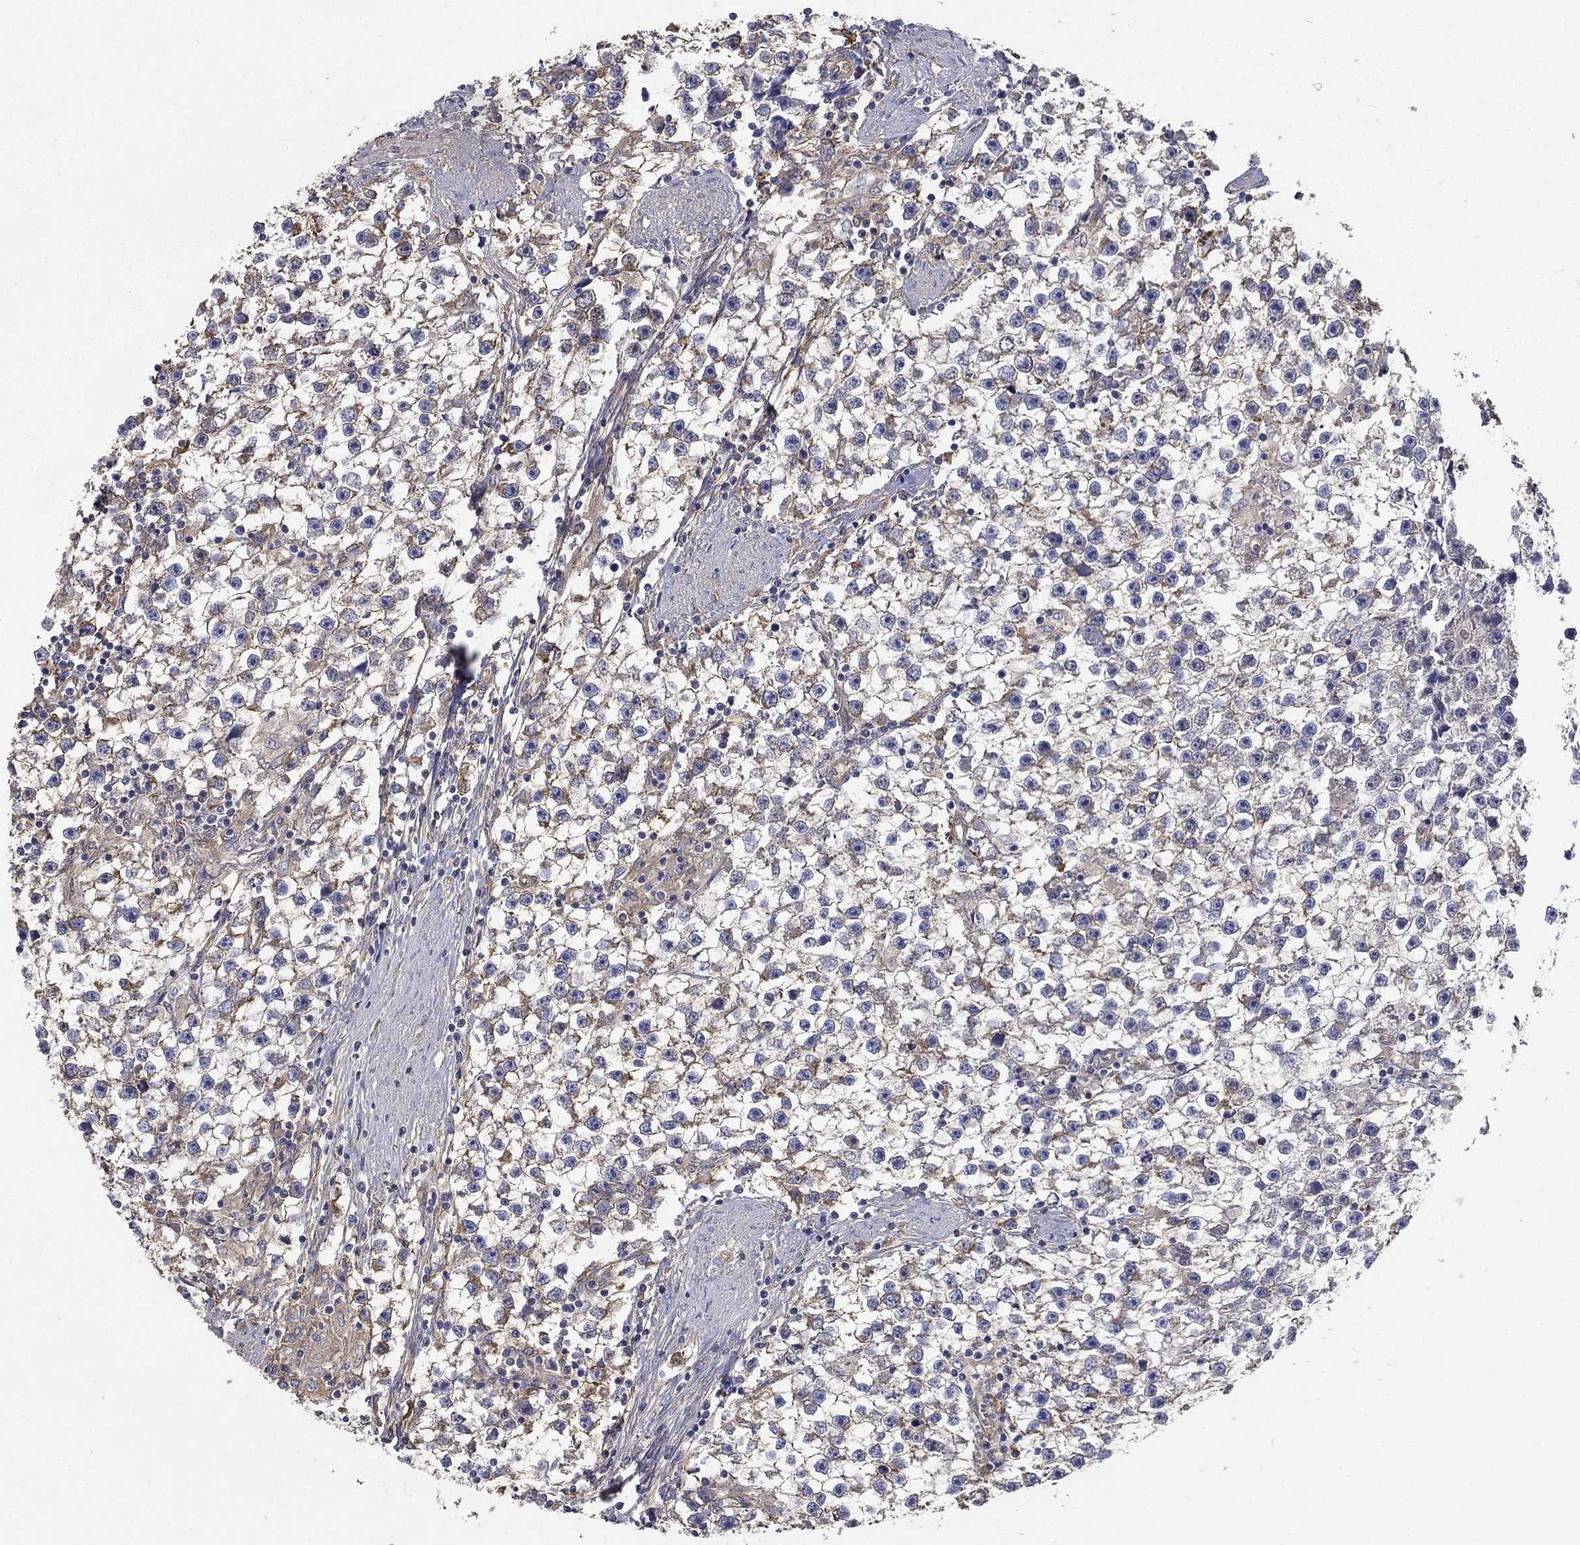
{"staining": {"intensity": "moderate", "quantity": "<25%", "location": "cytoplasmic/membranous"}, "tissue": "testis cancer", "cell_type": "Tumor cells", "image_type": "cancer", "snomed": [{"axis": "morphology", "description": "Seminoma, NOS"}, {"axis": "topography", "description": "Testis"}], "caption": "An immunohistochemistry micrograph of tumor tissue is shown. Protein staining in brown shows moderate cytoplasmic/membranous positivity in testis cancer within tumor cells. The staining is performed using DAB (3,3'-diaminobenzidine) brown chromogen to label protein expression. The nuclei are counter-stained blue using hematoxylin.", "gene": "DPYSL2", "patient": {"sex": "male", "age": 59}}